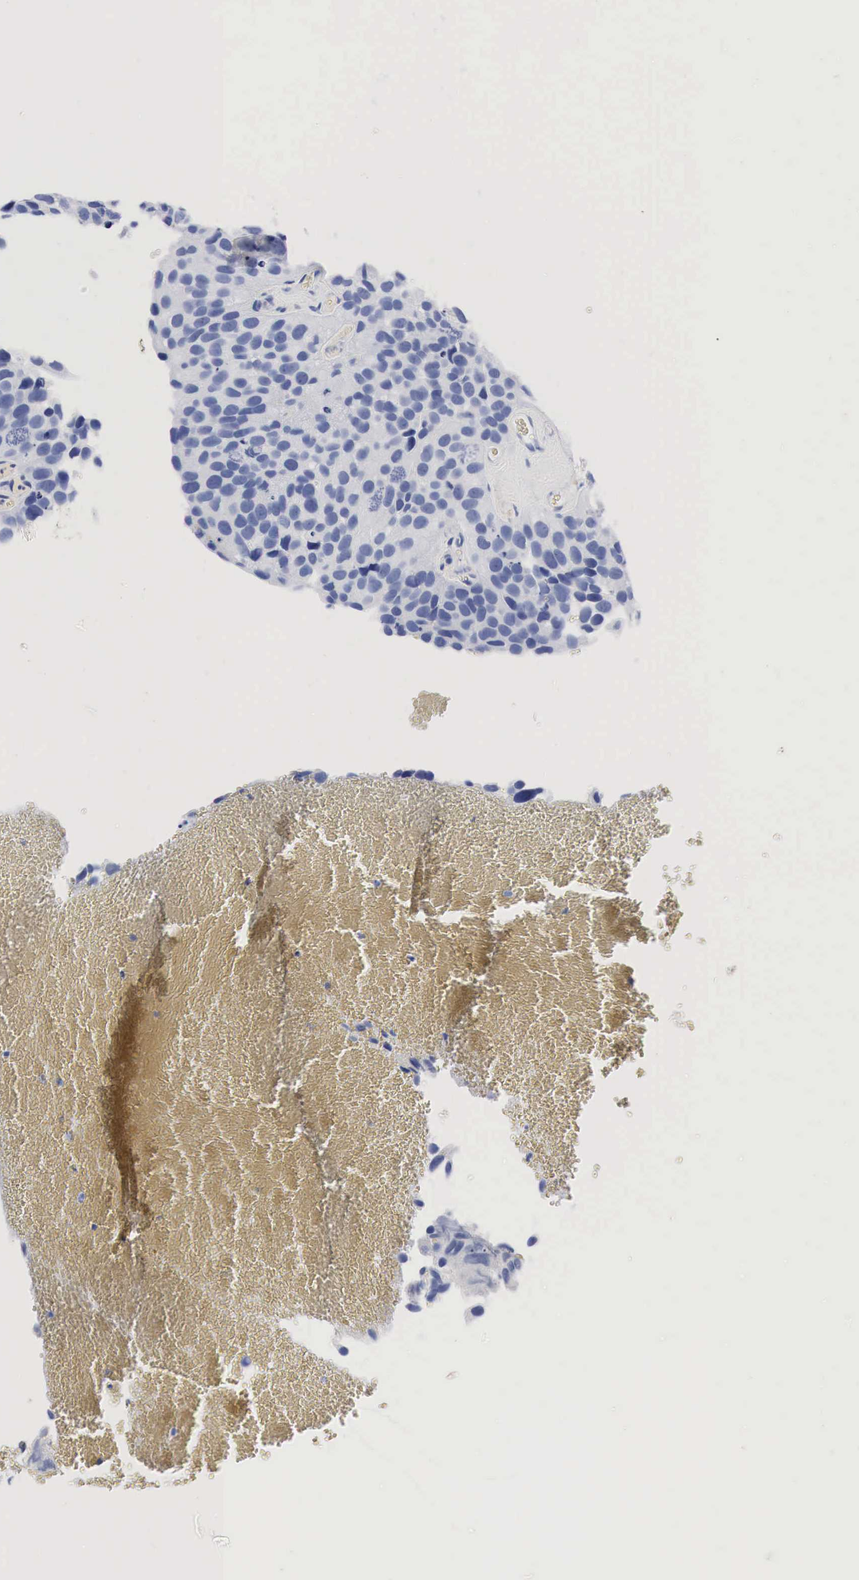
{"staining": {"intensity": "negative", "quantity": "none", "location": "none"}, "tissue": "urothelial cancer", "cell_type": "Tumor cells", "image_type": "cancer", "snomed": [{"axis": "morphology", "description": "Urothelial carcinoma, High grade"}, {"axis": "topography", "description": "Urinary bladder"}], "caption": "Tumor cells show no significant protein expression in urothelial carcinoma (high-grade).", "gene": "NKX2-1", "patient": {"sex": "male", "age": 72}}